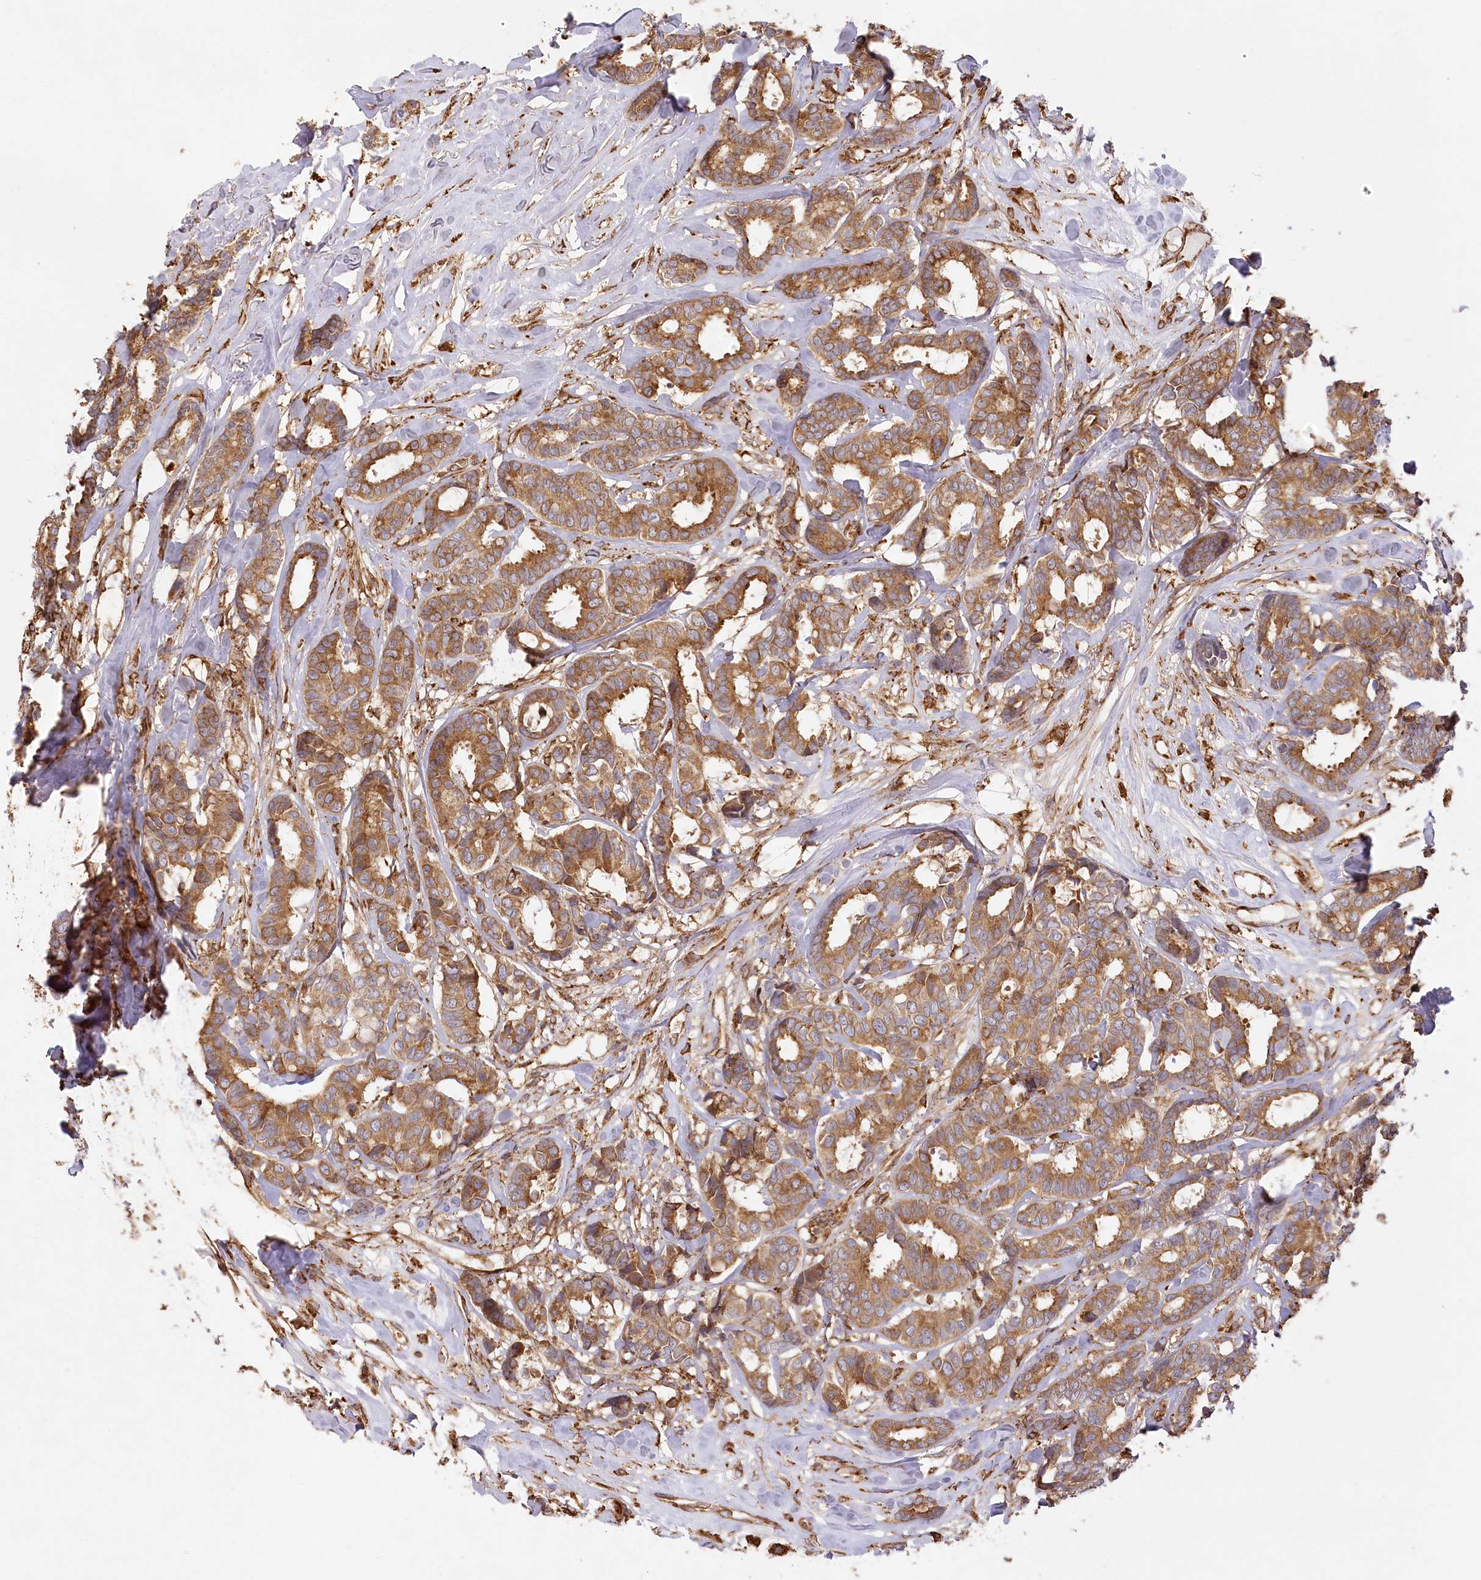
{"staining": {"intensity": "moderate", "quantity": ">75%", "location": "cytoplasmic/membranous"}, "tissue": "breast cancer", "cell_type": "Tumor cells", "image_type": "cancer", "snomed": [{"axis": "morphology", "description": "Duct carcinoma"}, {"axis": "topography", "description": "Breast"}], "caption": "There is medium levels of moderate cytoplasmic/membranous expression in tumor cells of invasive ductal carcinoma (breast), as demonstrated by immunohistochemical staining (brown color).", "gene": "ACAP2", "patient": {"sex": "female", "age": 87}}